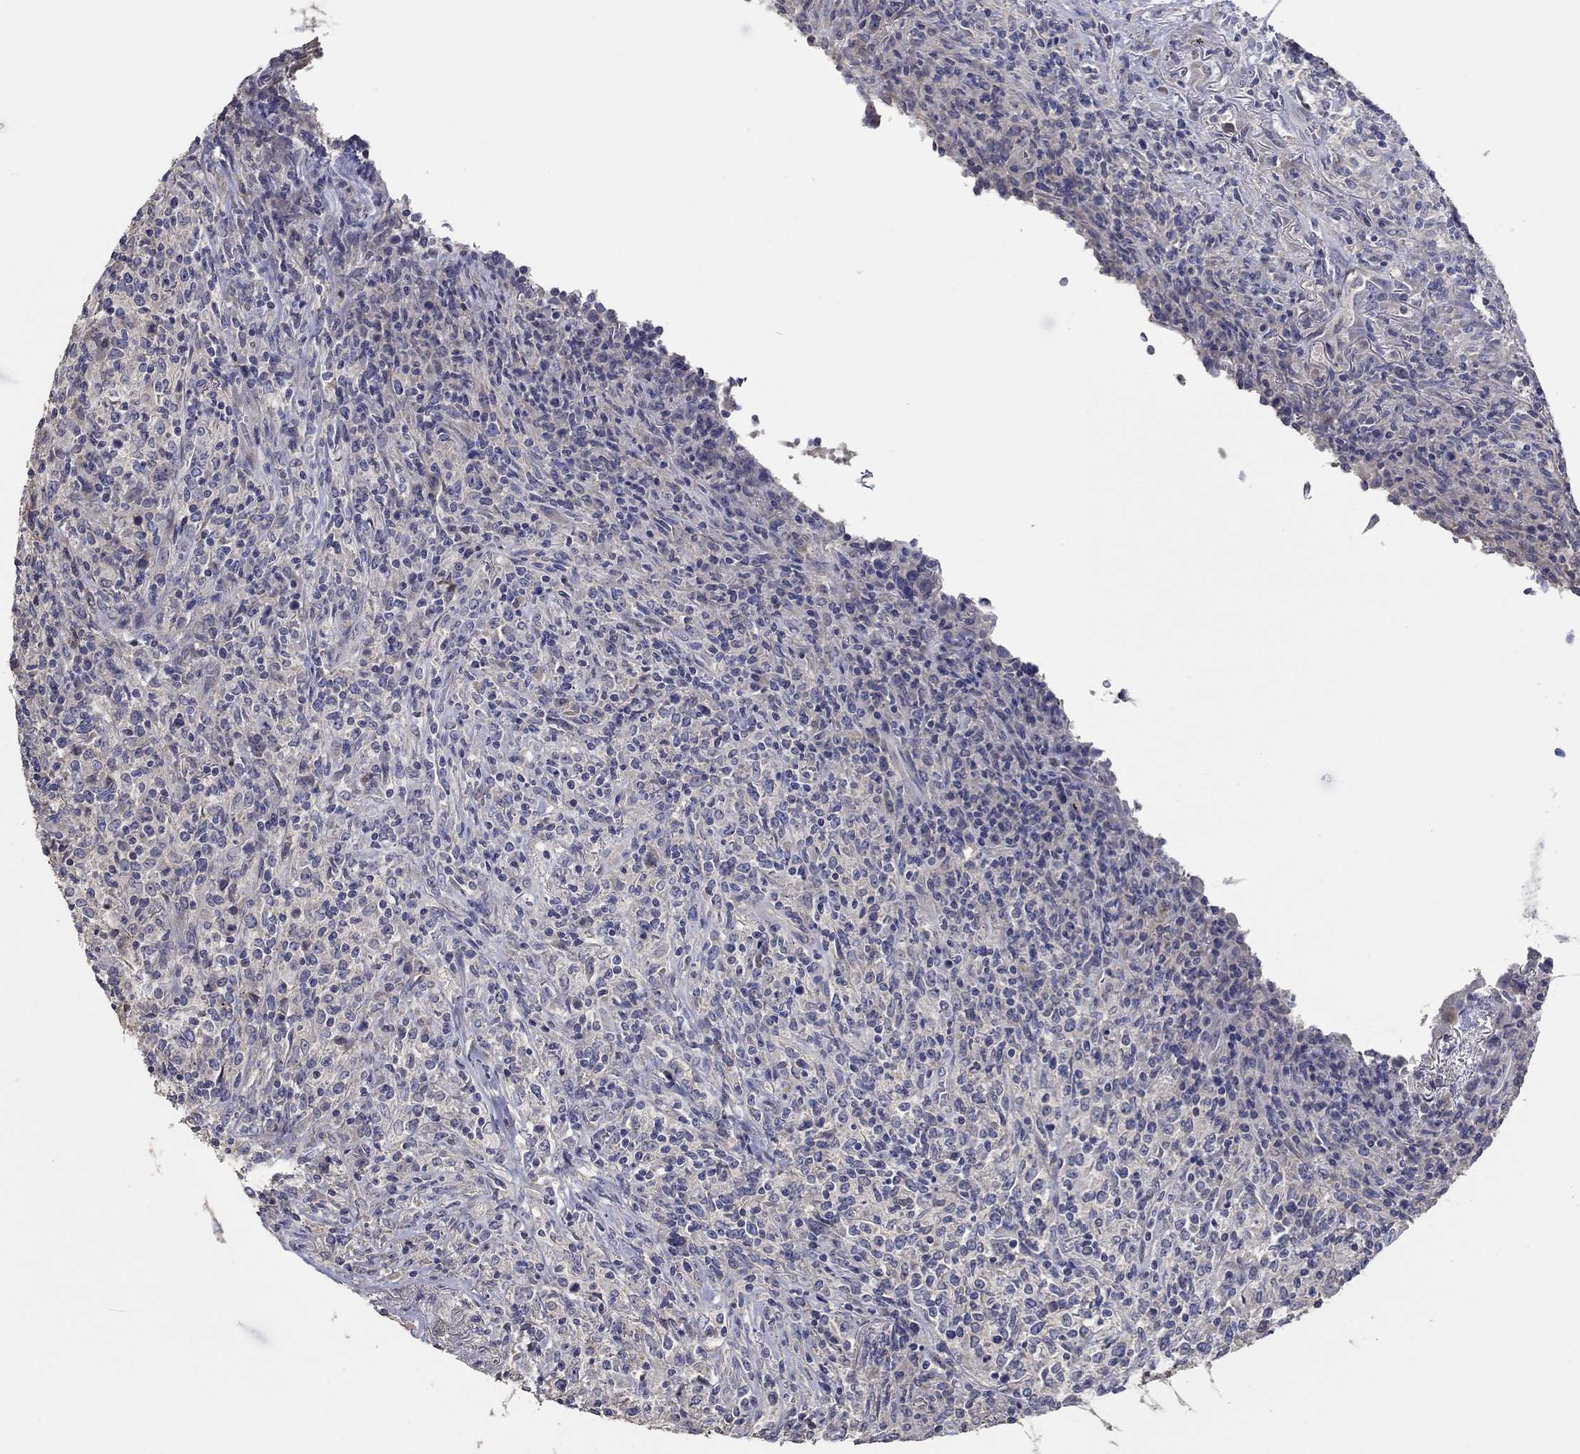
{"staining": {"intensity": "negative", "quantity": "none", "location": "none"}, "tissue": "lymphoma", "cell_type": "Tumor cells", "image_type": "cancer", "snomed": [{"axis": "morphology", "description": "Malignant lymphoma, non-Hodgkin's type, High grade"}, {"axis": "topography", "description": "Lung"}], "caption": "DAB immunohistochemical staining of high-grade malignant lymphoma, non-Hodgkin's type shows no significant expression in tumor cells. (DAB (3,3'-diaminobenzidine) immunohistochemistry (IHC) visualized using brightfield microscopy, high magnification).", "gene": "DOCK3", "patient": {"sex": "male", "age": 79}}